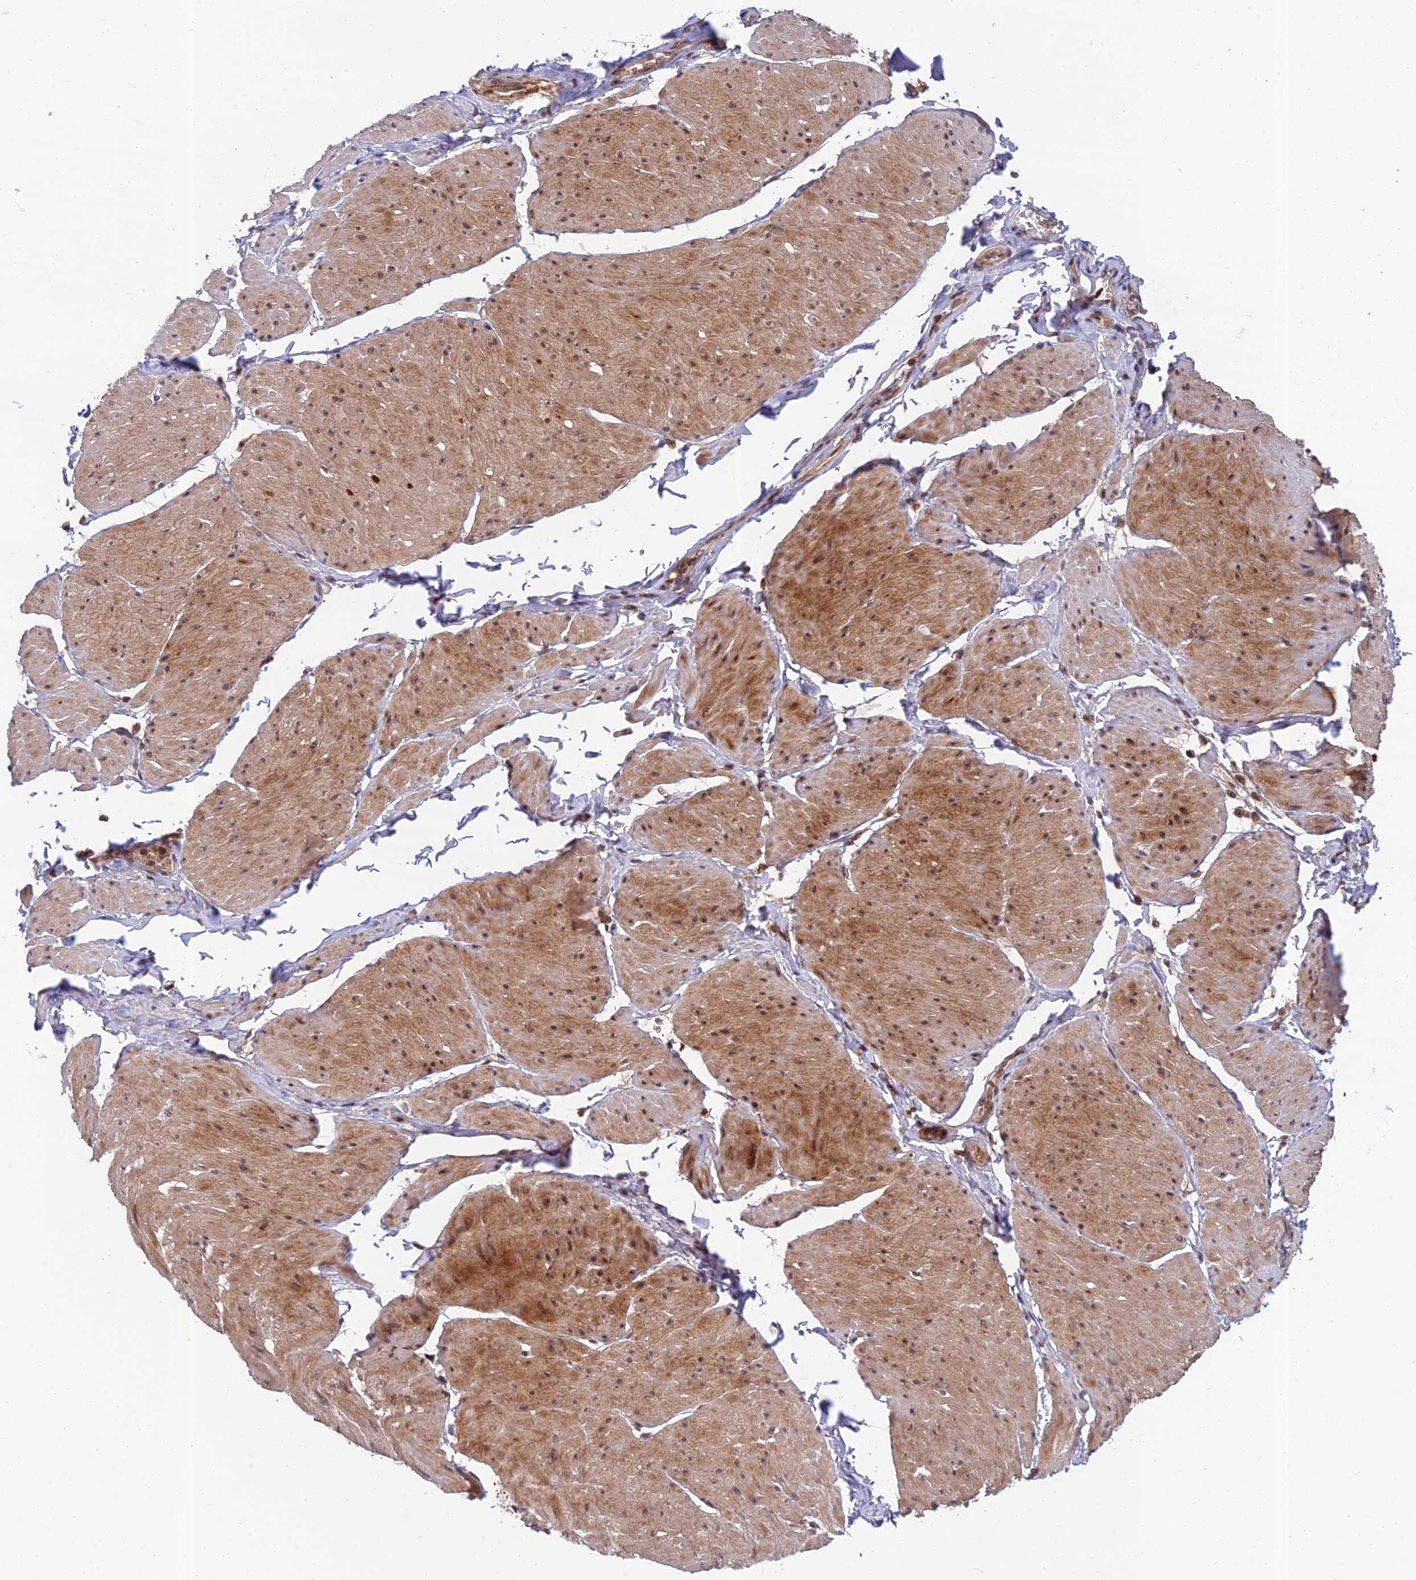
{"staining": {"intensity": "moderate", "quantity": ">75%", "location": "cytoplasmic/membranous,nuclear"}, "tissue": "smooth muscle", "cell_type": "Smooth muscle cells", "image_type": "normal", "snomed": [{"axis": "morphology", "description": "Urothelial carcinoma, High grade"}, {"axis": "topography", "description": "Urinary bladder"}], "caption": "A medium amount of moderate cytoplasmic/membranous,nuclear expression is seen in about >75% of smooth muscle cells in unremarkable smooth muscle. (DAB (3,3'-diaminobenzidine) IHC, brown staining for protein, blue staining for nuclei).", "gene": "REXO1", "patient": {"sex": "male", "age": 46}}